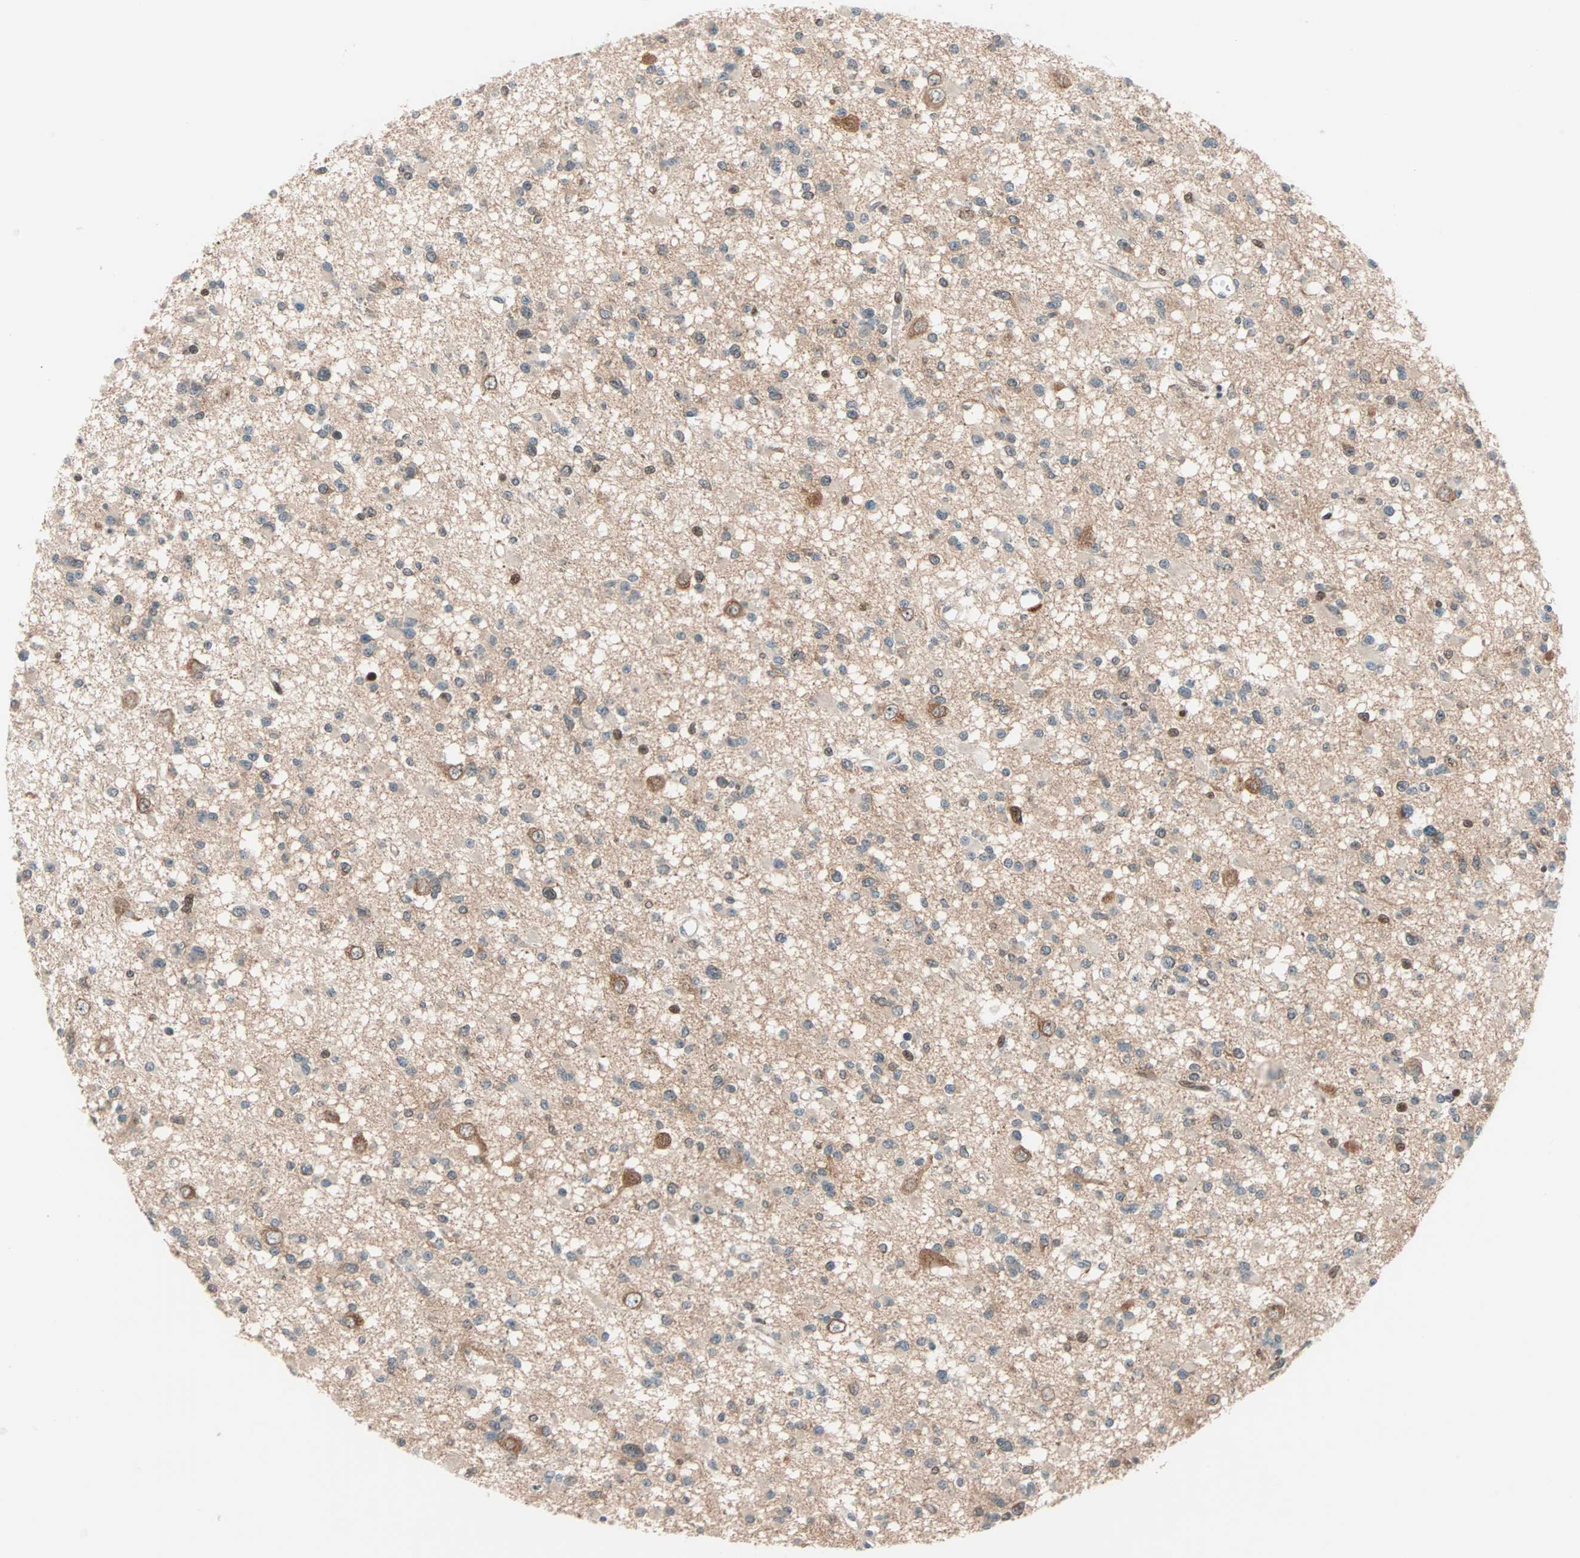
{"staining": {"intensity": "moderate", "quantity": "<25%", "location": "cytoplasmic/membranous,nuclear"}, "tissue": "glioma", "cell_type": "Tumor cells", "image_type": "cancer", "snomed": [{"axis": "morphology", "description": "Glioma, malignant, Low grade"}, {"axis": "topography", "description": "Brain"}], "caption": "Tumor cells exhibit moderate cytoplasmic/membranous and nuclear positivity in approximately <25% of cells in malignant glioma (low-grade).", "gene": "HECW1", "patient": {"sex": "female", "age": 22}}